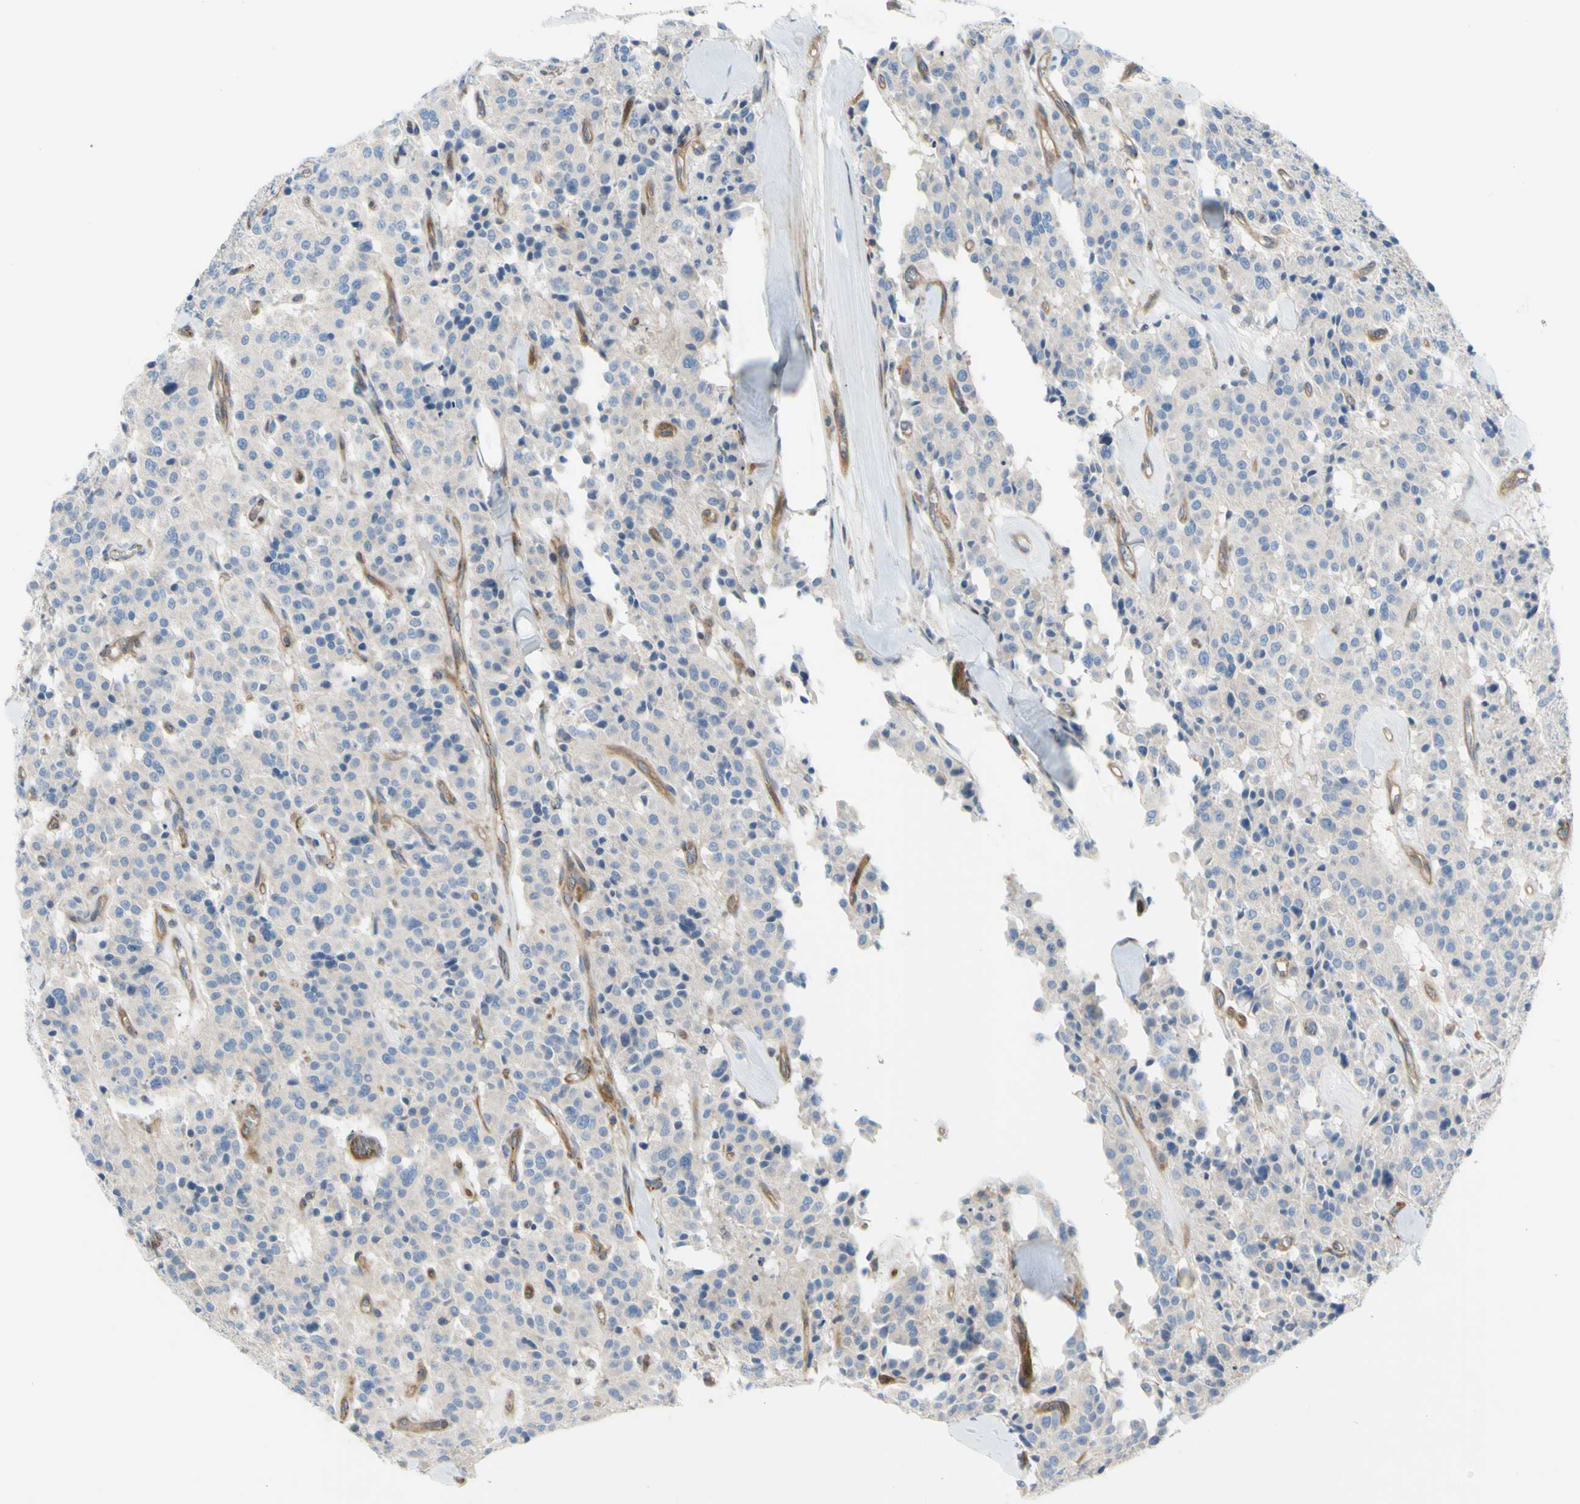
{"staining": {"intensity": "negative", "quantity": "none", "location": "none"}, "tissue": "carcinoid", "cell_type": "Tumor cells", "image_type": "cancer", "snomed": [{"axis": "morphology", "description": "Carcinoid, malignant, NOS"}, {"axis": "topography", "description": "Lung"}], "caption": "An image of carcinoid stained for a protein demonstrates no brown staining in tumor cells.", "gene": "PAK2", "patient": {"sex": "male", "age": 30}}